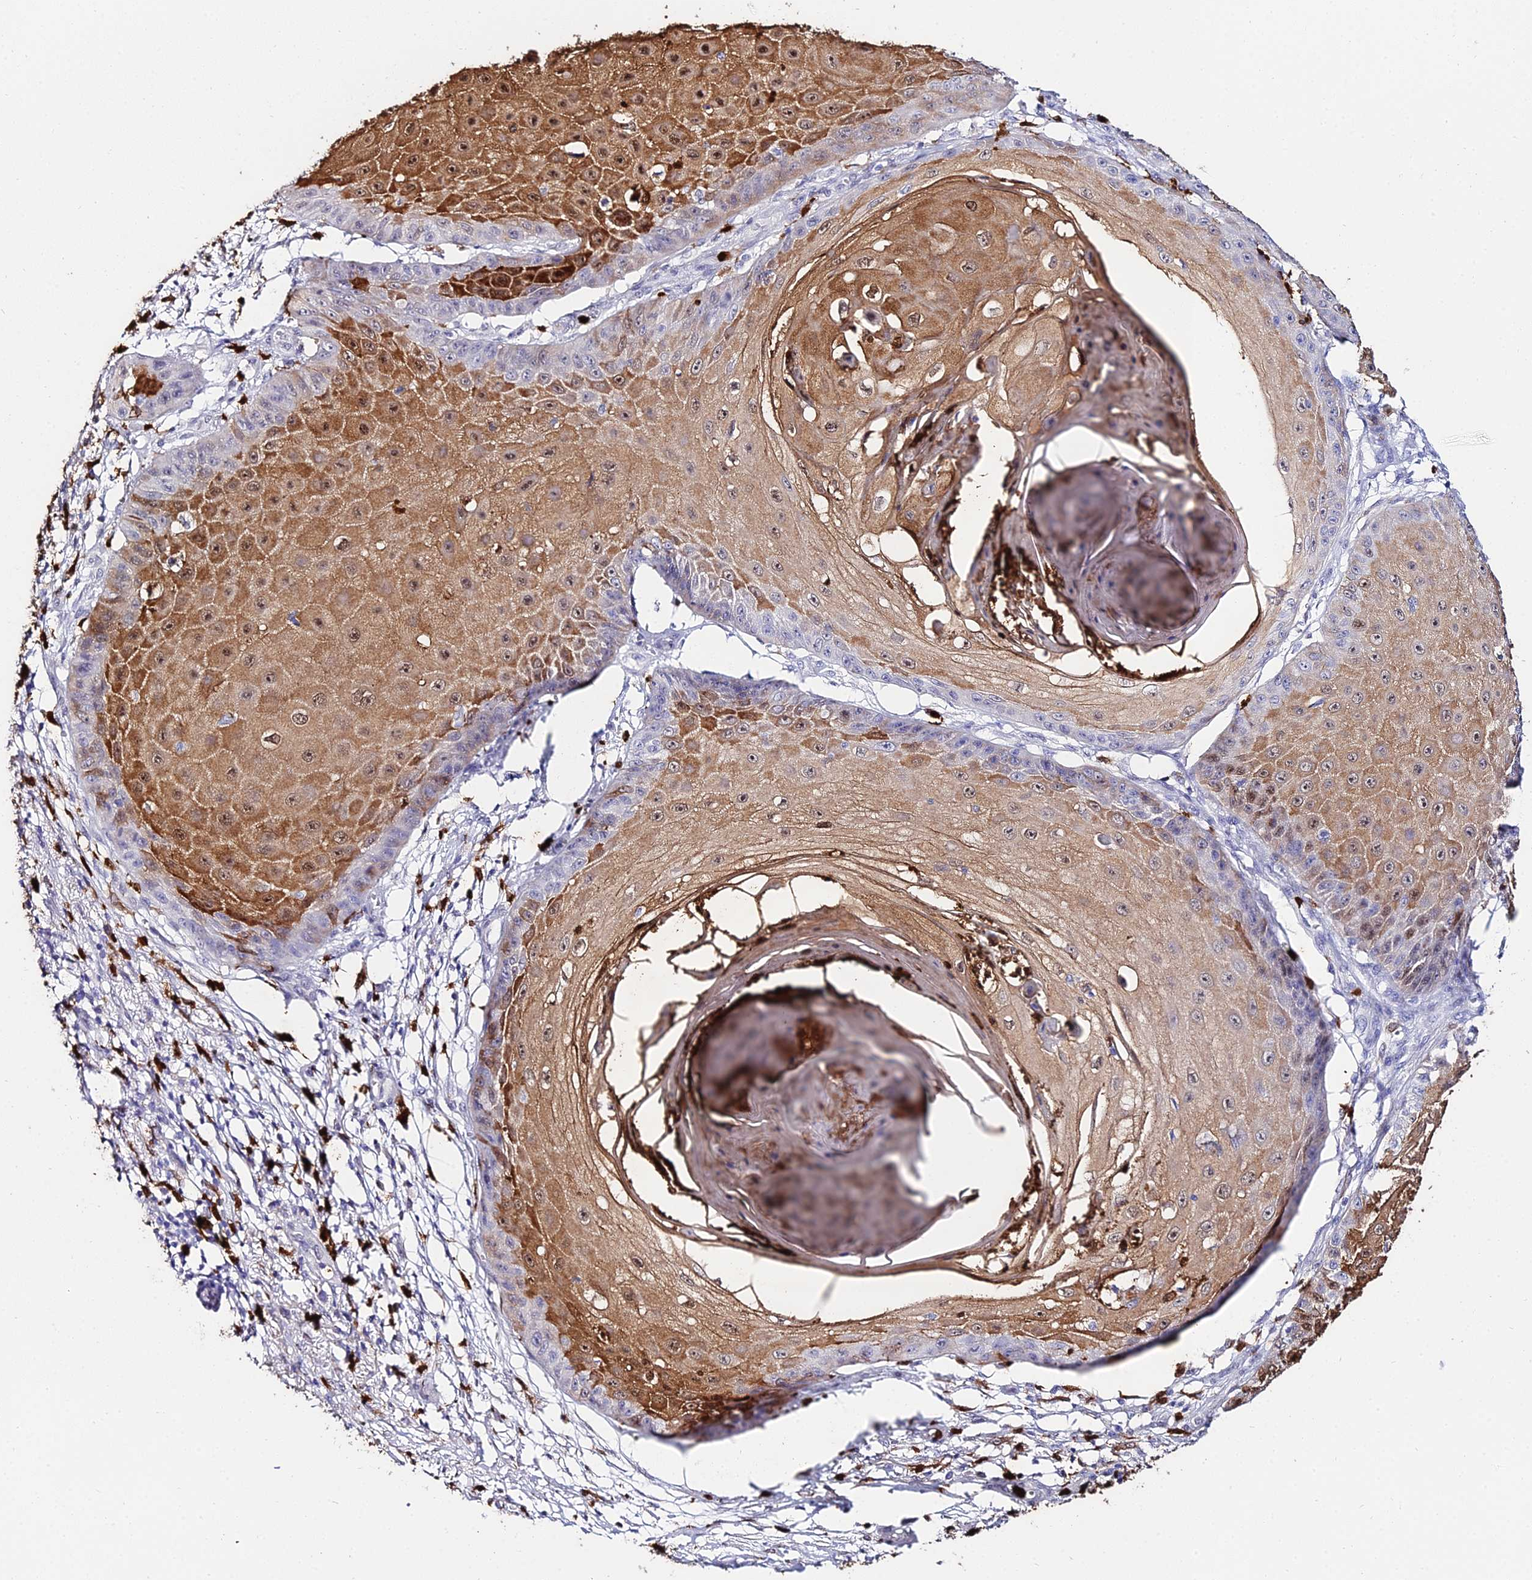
{"staining": {"intensity": "moderate", "quantity": "25%-75%", "location": "cytoplasmic/membranous,nuclear"}, "tissue": "skin cancer", "cell_type": "Tumor cells", "image_type": "cancer", "snomed": [{"axis": "morphology", "description": "Squamous cell carcinoma, NOS"}, {"axis": "topography", "description": "Skin"}], "caption": "Protein expression analysis of skin cancer displays moderate cytoplasmic/membranous and nuclear expression in about 25%-75% of tumor cells.", "gene": "MCM10", "patient": {"sex": "male", "age": 70}}